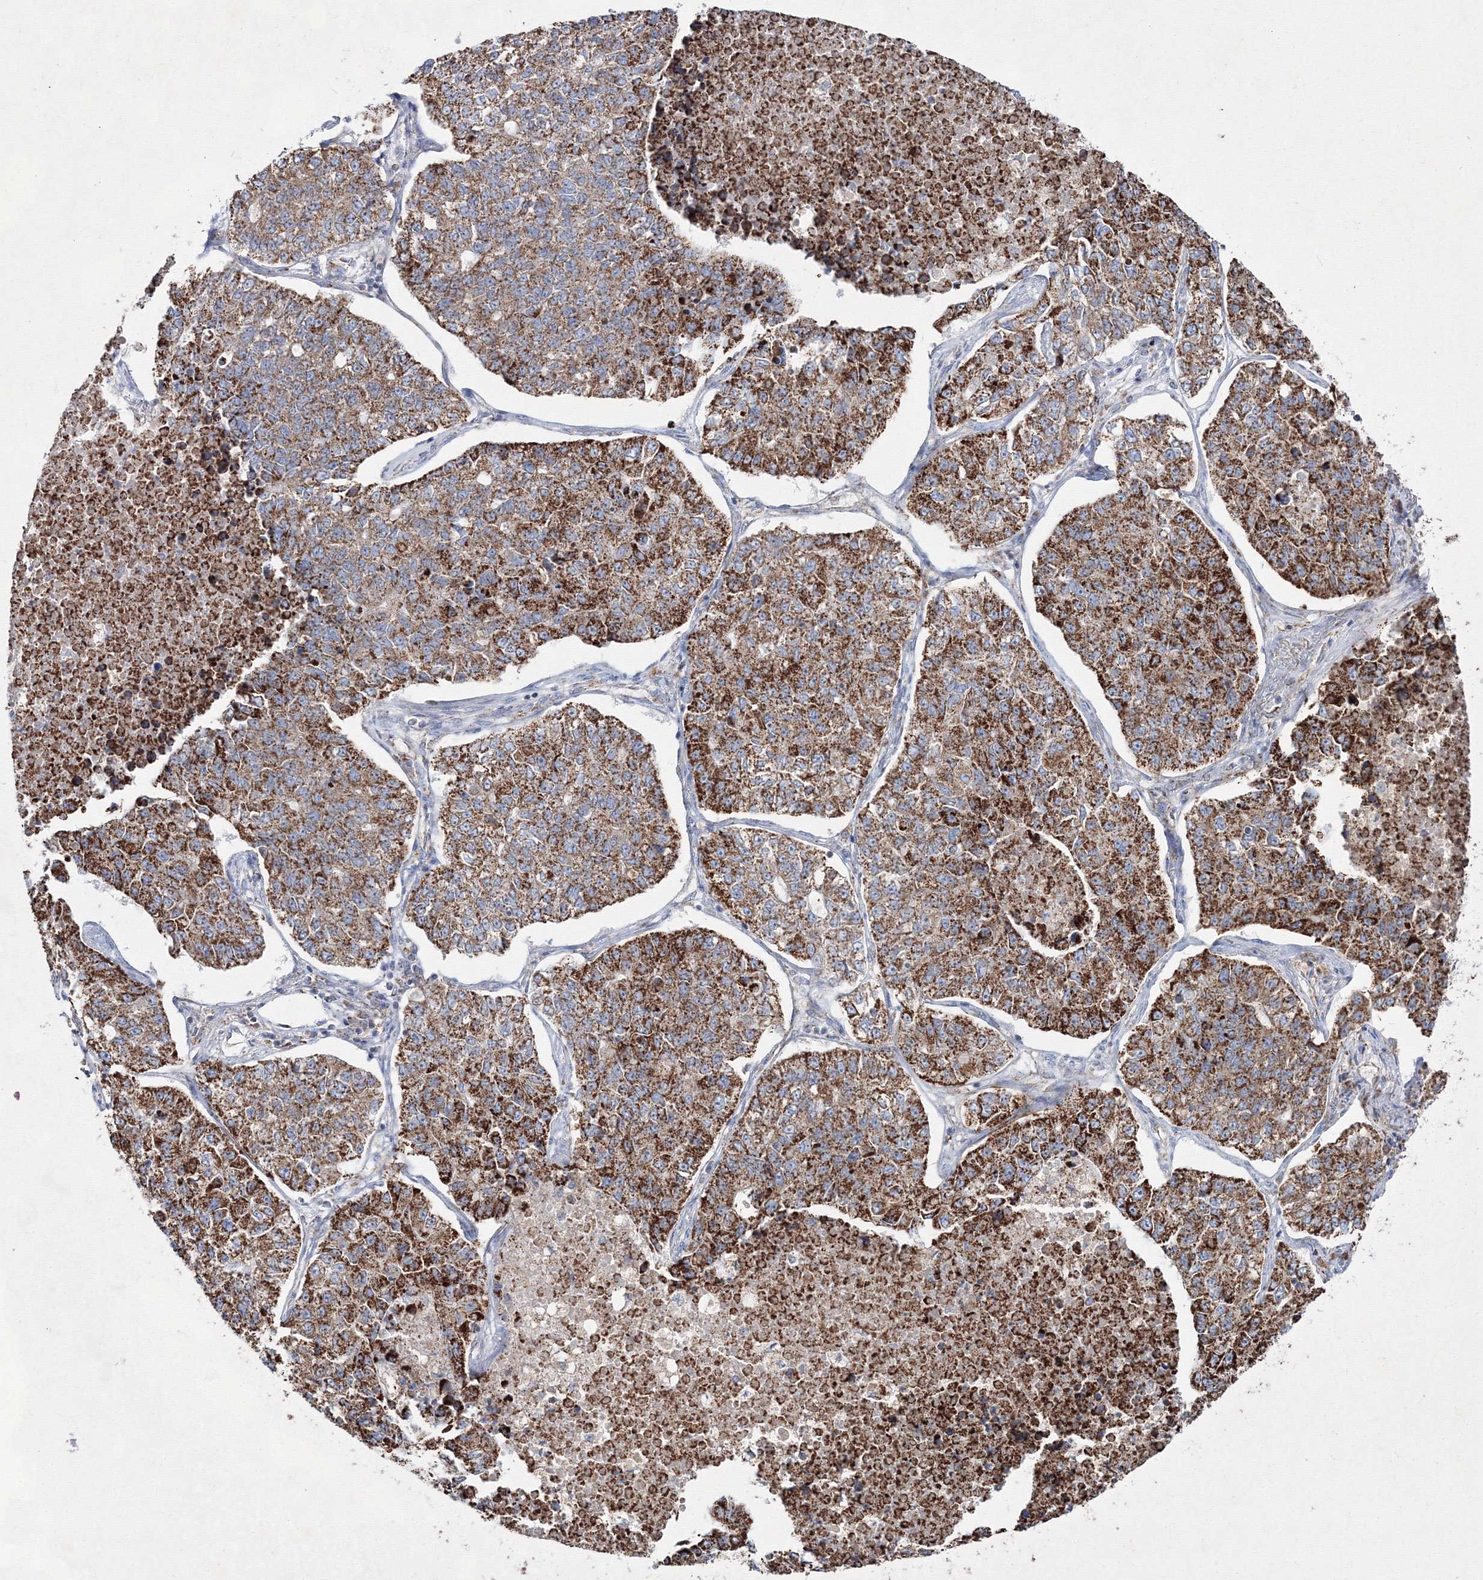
{"staining": {"intensity": "strong", "quantity": ">75%", "location": "cytoplasmic/membranous"}, "tissue": "lung cancer", "cell_type": "Tumor cells", "image_type": "cancer", "snomed": [{"axis": "morphology", "description": "Adenocarcinoma, NOS"}, {"axis": "topography", "description": "Lung"}], "caption": "High-power microscopy captured an immunohistochemistry (IHC) image of lung cancer, revealing strong cytoplasmic/membranous expression in about >75% of tumor cells.", "gene": "IGSF9", "patient": {"sex": "male", "age": 49}}